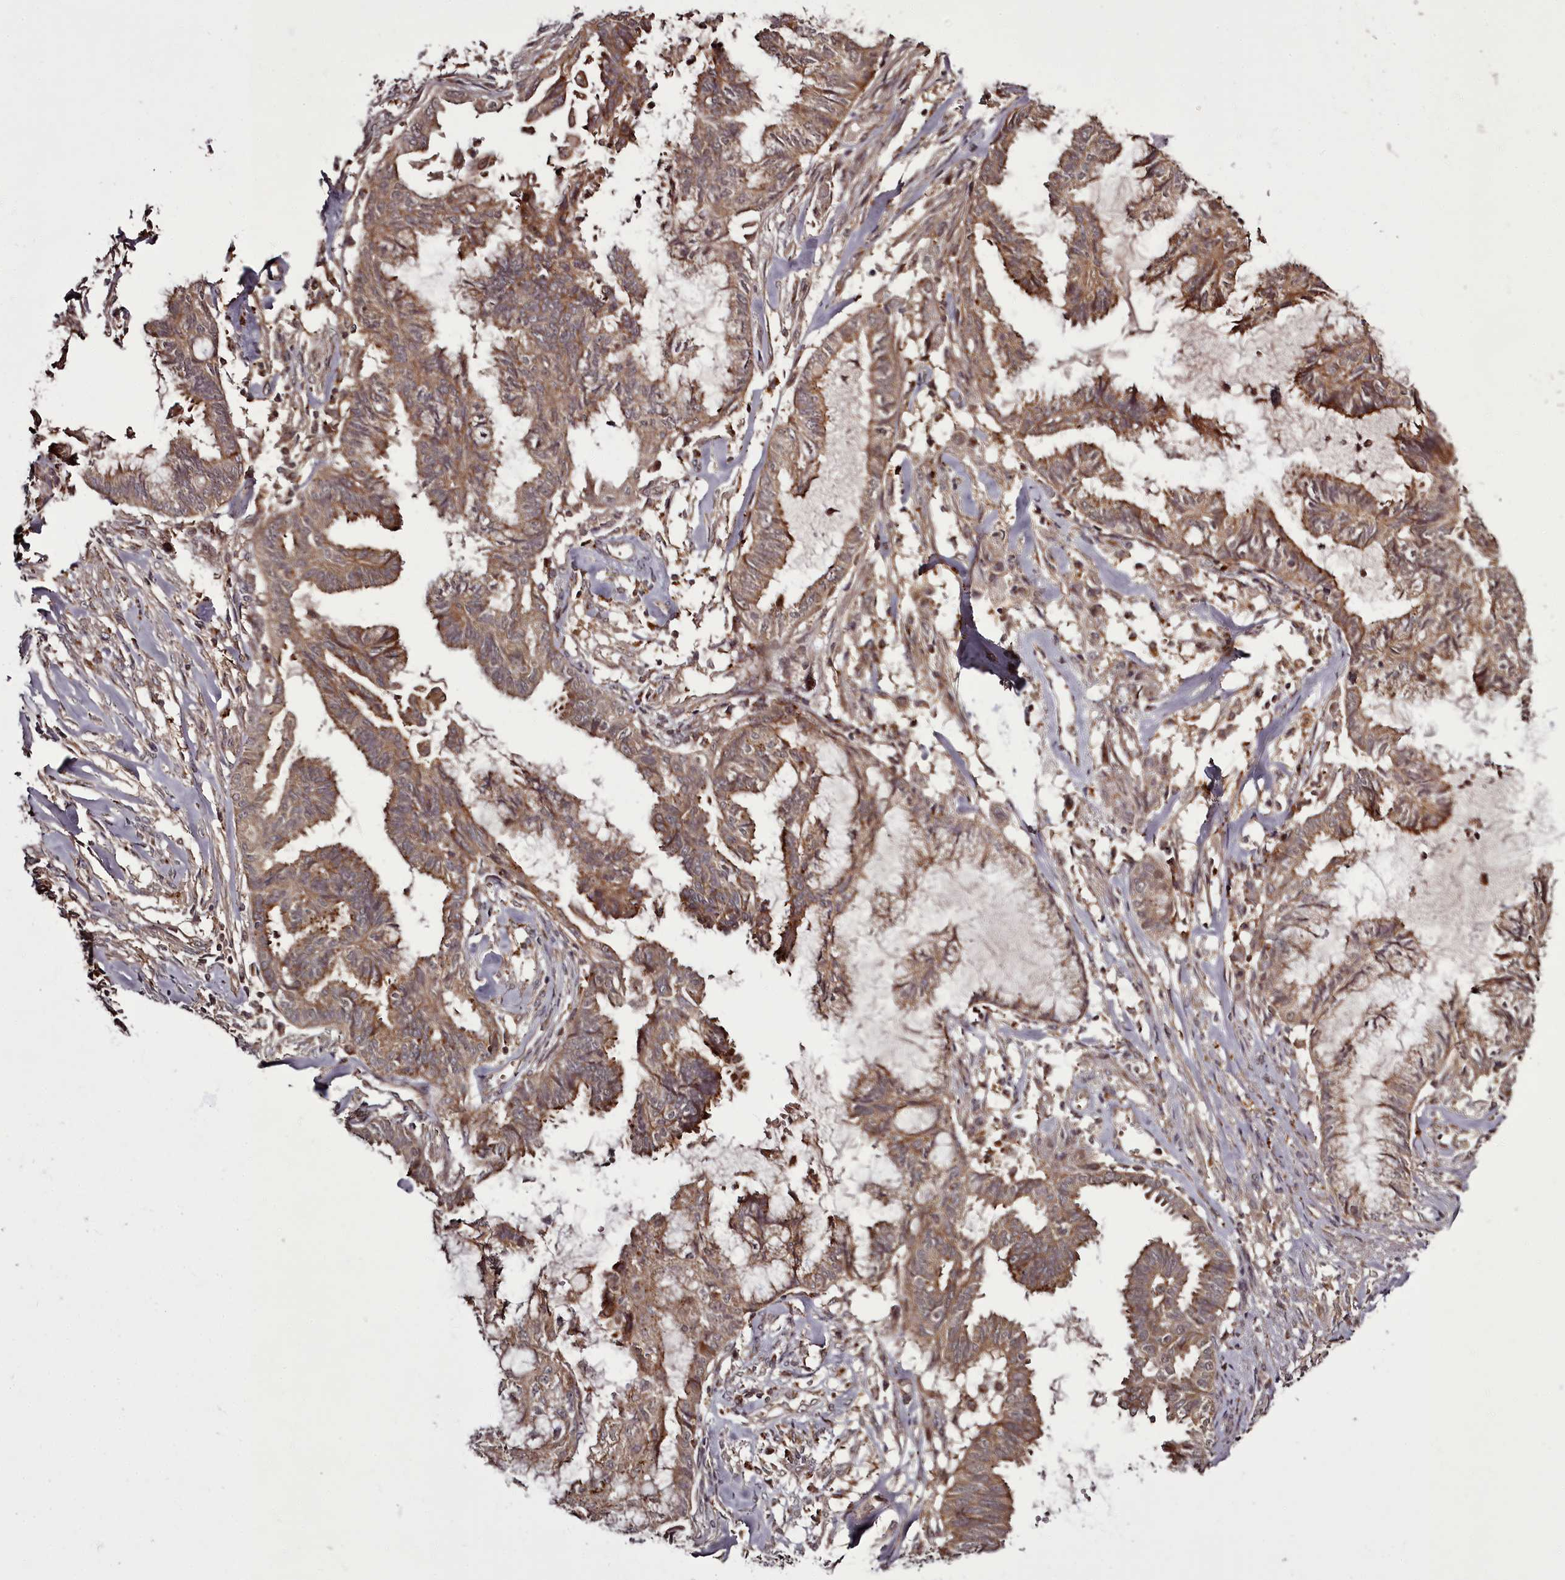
{"staining": {"intensity": "moderate", "quantity": ">75%", "location": "cytoplasmic/membranous"}, "tissue": "endometrial cancer", "cell_type": "Tumor cells", "image_type": "cancer", "snomed": [{"axis": "morphology", "description": "Adenocarcinoma, NOS"}, {"axis": "topography", "description": "Endometrium"}], "caption": "Immunohistochemical staining of endometrial adenocarcinoma reveals moderate cytoplasmic/membranous protein staining in approximately >75% of tumor cells.", "gene": "PCBP2", "patient": {"sex": "female", "age": 86}}